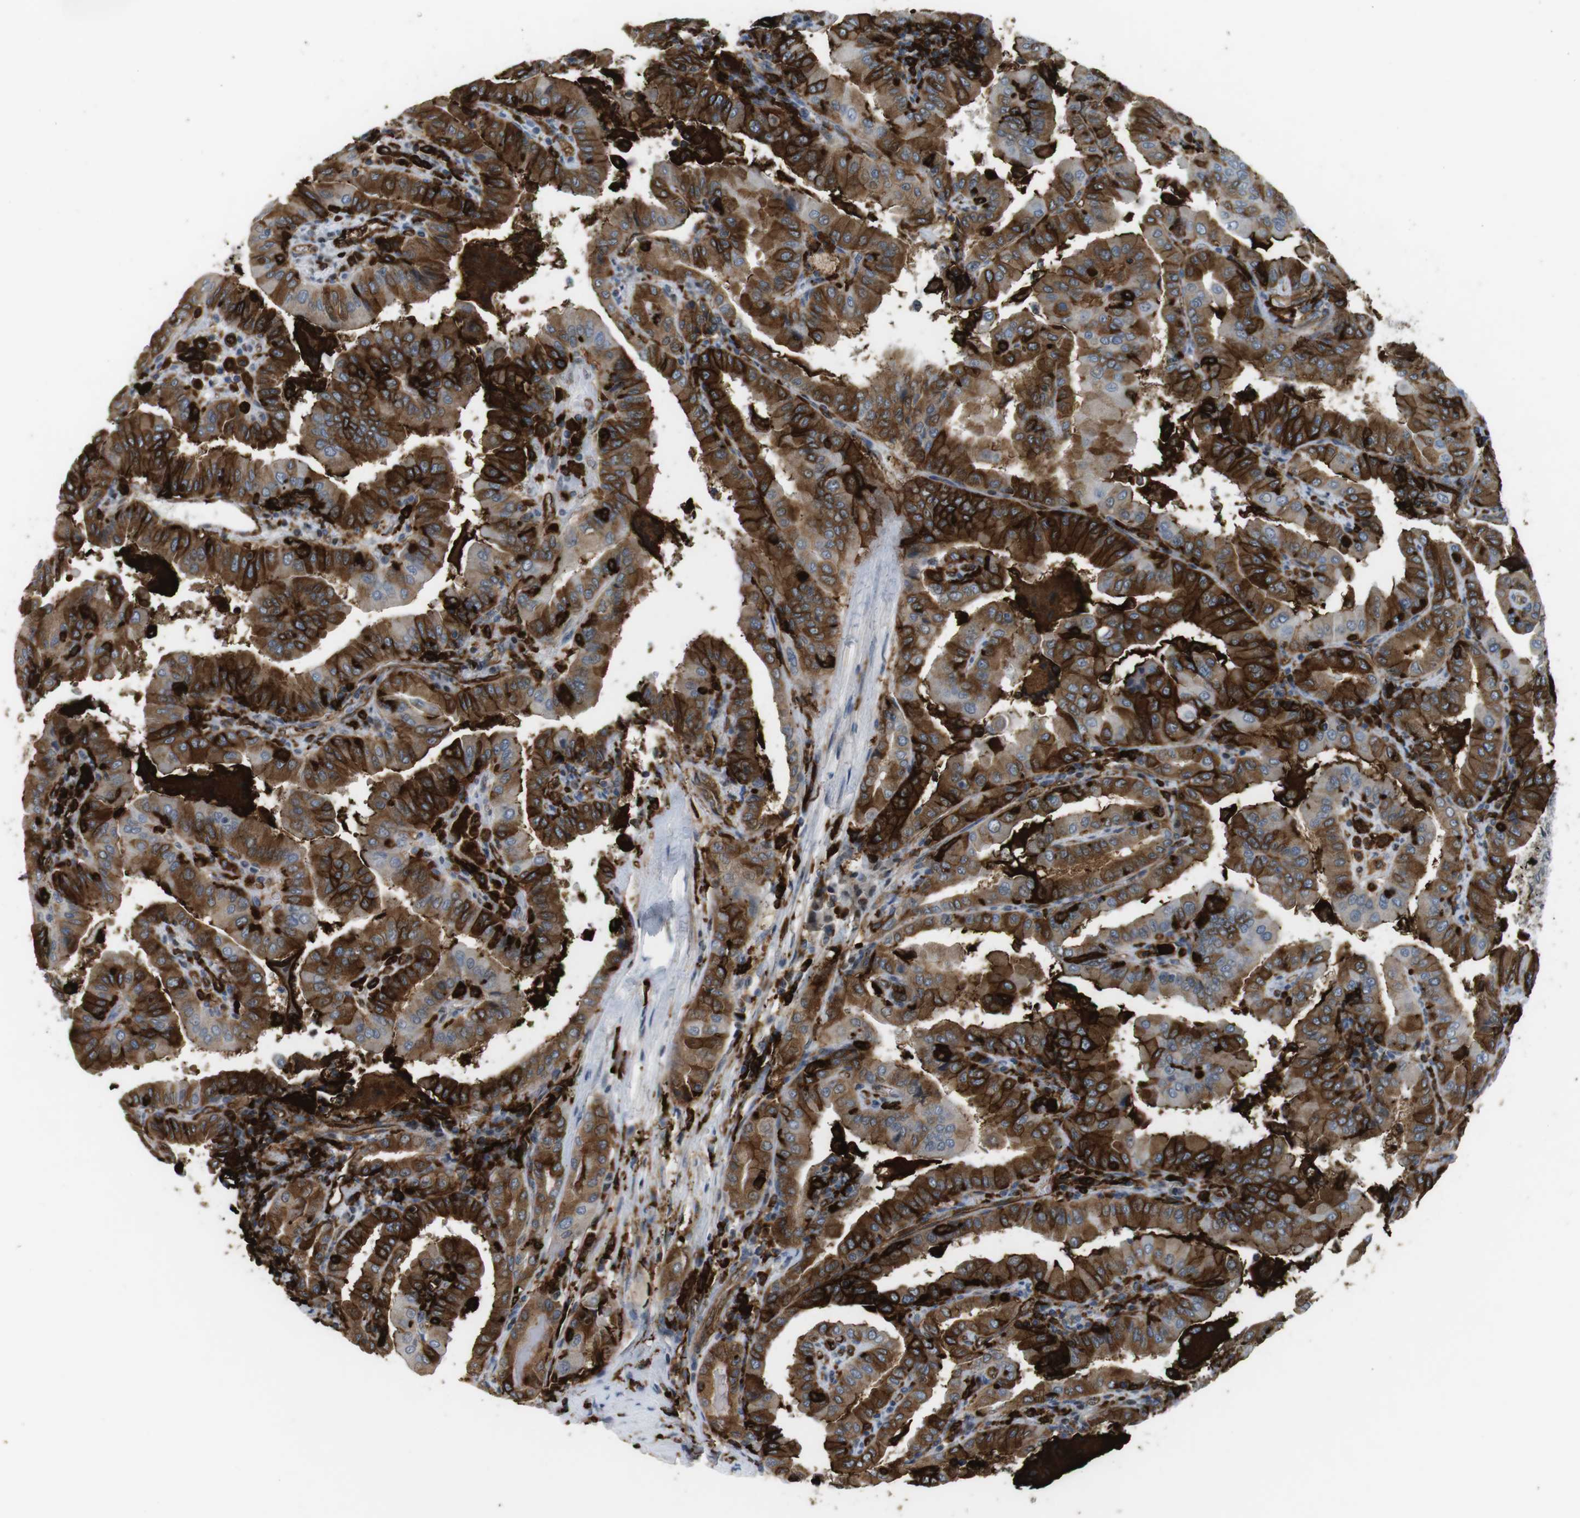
{"staining": {"intensity": "strong", "quantity": ">75%", "location": "cytoplasmic/membranous"}, "tissue": "thyroid cancer", "cell_type": "Tumor cells", "image_type": "cancer", "snomed": [{"axis": "morphology", "description": "Papillary adenocarcinoma, NOS"}, {"axis": "topography", "description": "Thyroid gland"}], "caption": "Immunohistochemistry (IHC) staining of papillary adenocarcinoma (thyroid), which shows high levels of strong cytoplasmic/membranous positivity in about >75% of tumor cells indicating strong cytoplasmic/membranous protein positivity. The staining was performed using DAB (brown) for protein detection and nuclei were counterstained in hematoxylin (blue).", "gene": "HLA-DRA", "patient": {"sex": "male", "age": 33}}